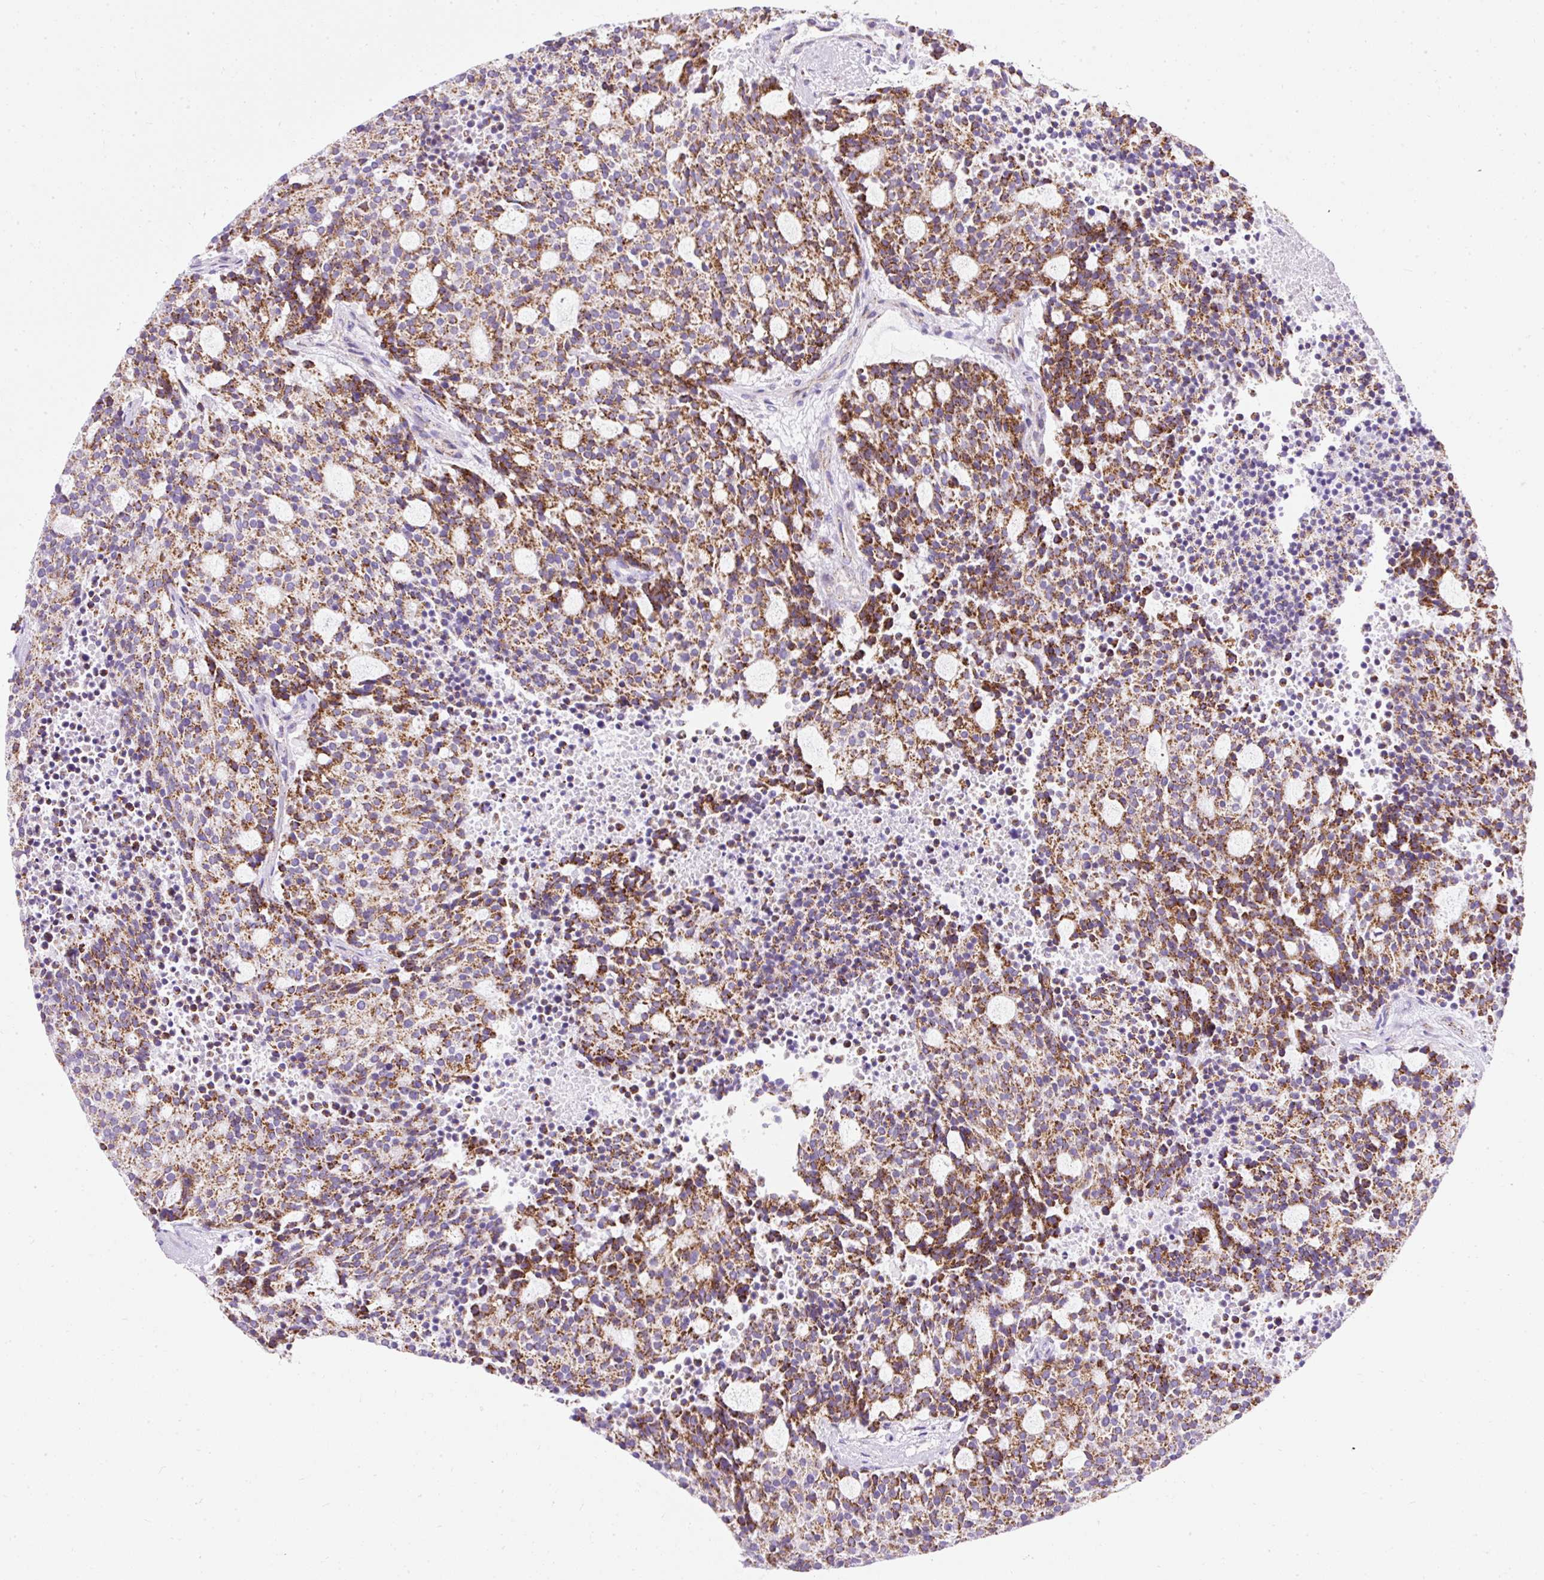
{"staining": {"intensity": "strong", "quantity": ">75%", "location": "cytoplasmic/membranous"}, "tissue": "carcinoid", "cell_type": "Tumor cells", "image_type": "cancer", "snomed": [{"axis": "morphology", "description": "Carcinoid, malignant, NOS"}, {"axis": "topography", "description": "Pancreas"}], "caption": "Malignant carcinoid stained with a protein marker shows strong staining in tumor cells.", "gene": "PLPP2", "patient": {"sex": "female", "age": 54}}